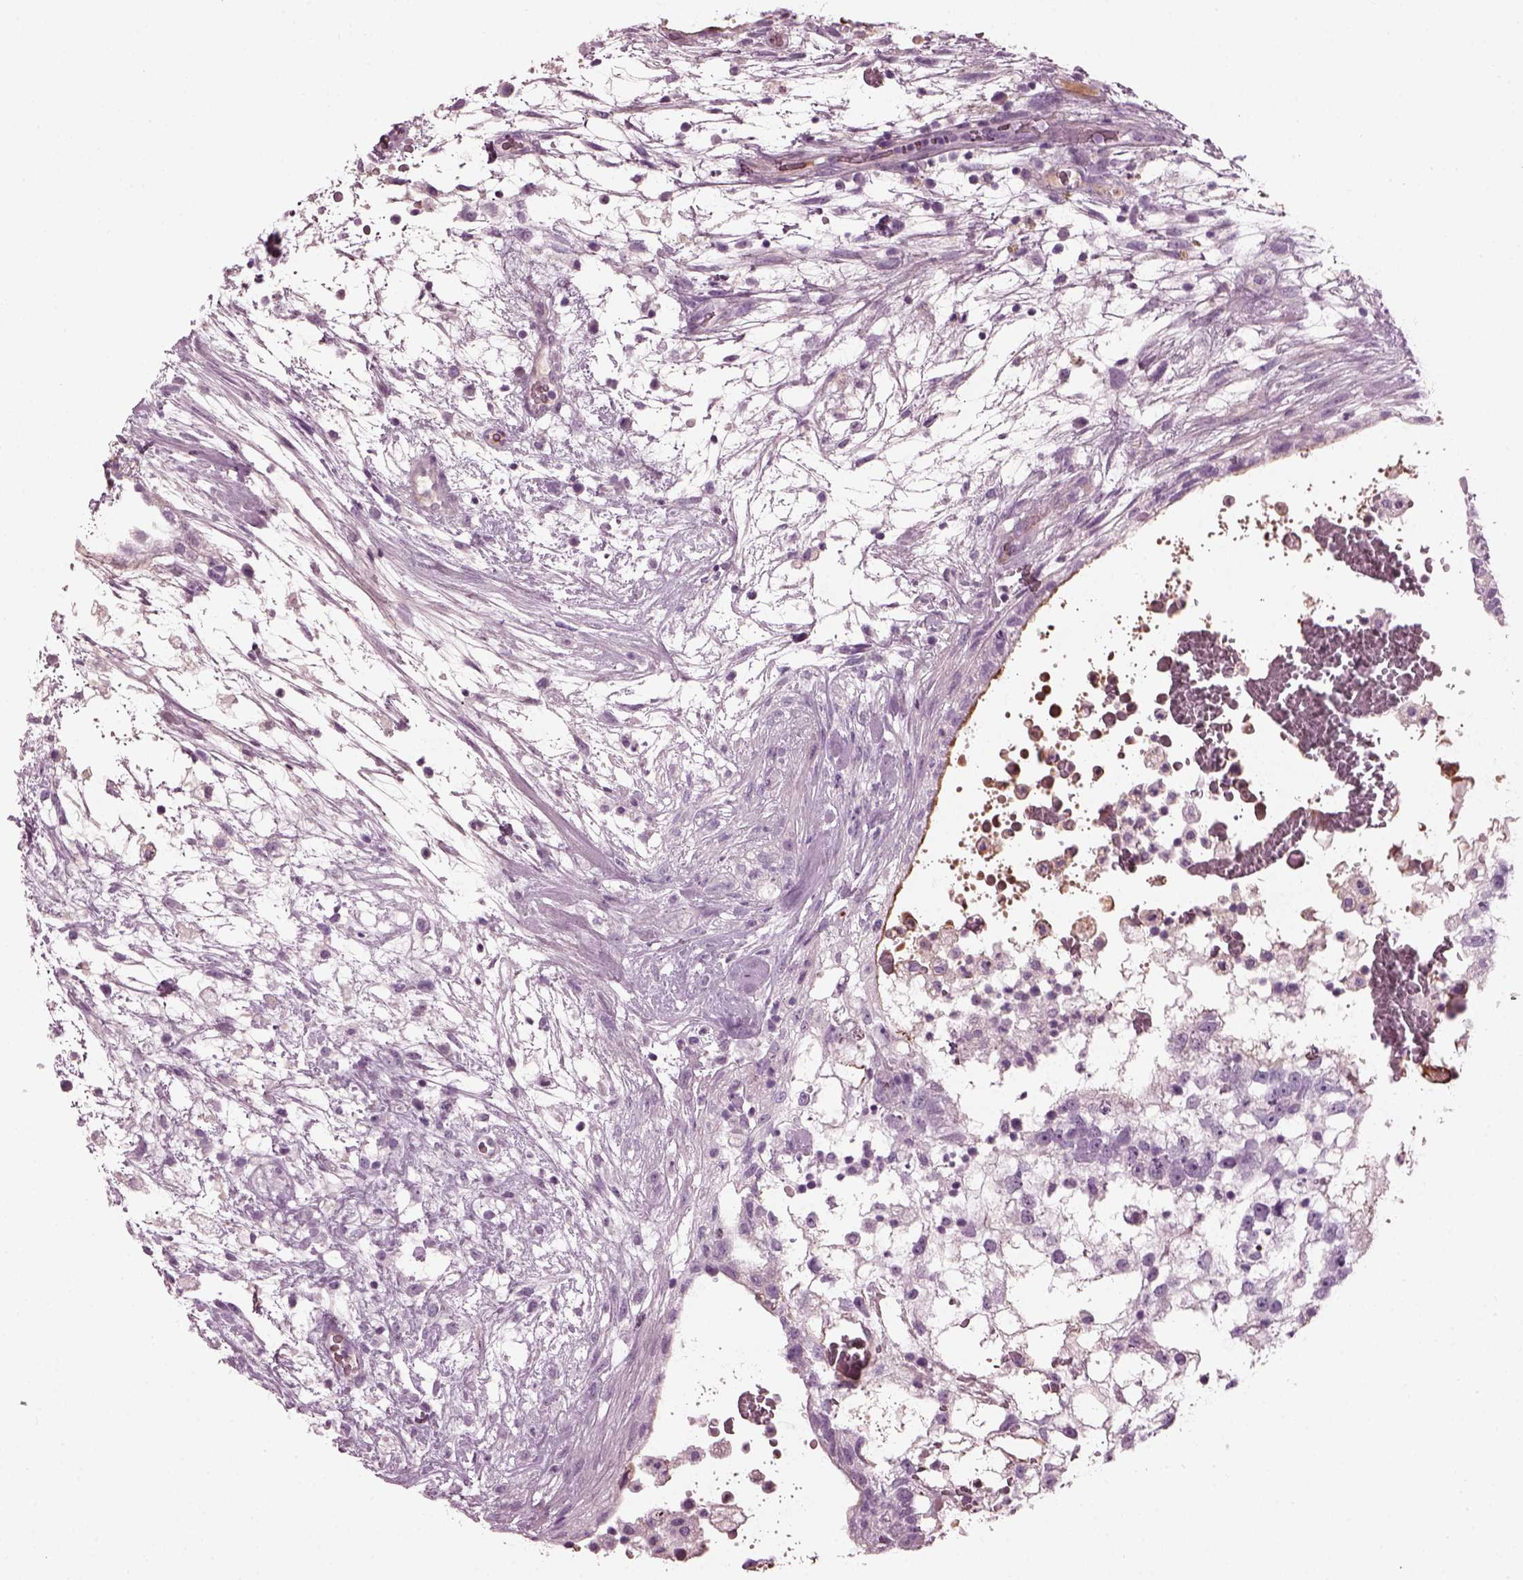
{"staining": {"intensity": "negative", "quantity": "none", "location": "none"}, "tissue": "testis cancer", "cell_type": "Tumor cells", "image_type": "cancer", "snomed": [{"axis": "morphology", "description": "Normal tissue, NOS"}, {"axis": "morphology", "description": "Carcinoma, Embryonal, NOS"}, {"axis": "topography", "description": "Testis"}], "caption": "There is no significant positivity in tumor cells of testis cancer.", "gene": "DPYSL5", "patient": {"sex": "male", "age": 32}}